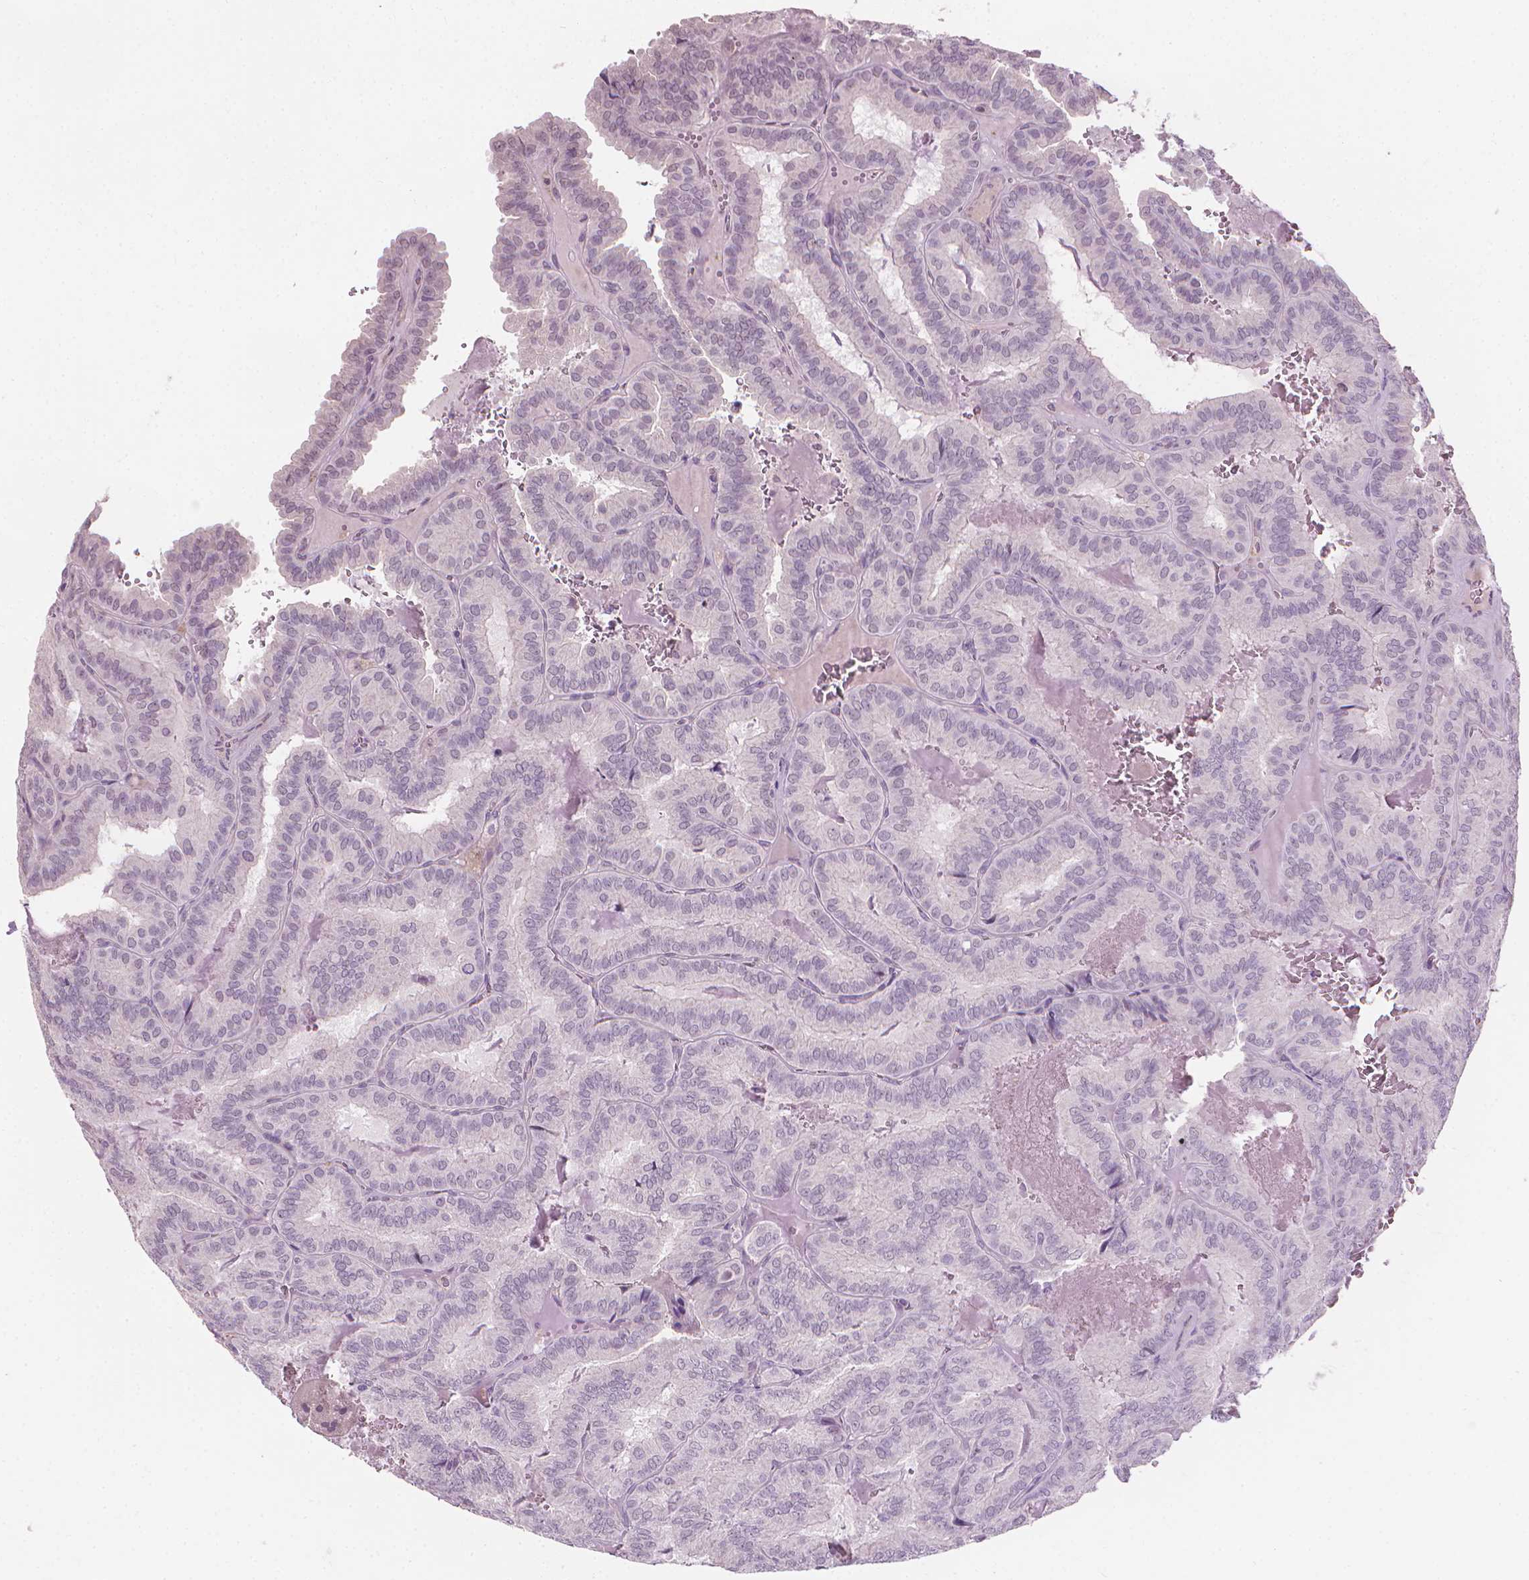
{"staining": {"intensity": "negative", "quantity": "none", "location": "none"}, "tissue": "thyroid cancer", "cell_type": "Tumor cells", "image_type": "cancer", "snomed": [{"axis": "morphology", "description": "Papillary adenocarcinoma, NOS"}, {"axis": "topography", "description": "Thyroid gland"}], "caption": "High power microscopy histopathology image of an immunohistochemistry photomicrograph of thyroid cancer, revealing no significant staining in tumor cells. The staining was performed using DAB to visualize the protein expression in brown, while the nuclei were stained in blue with hematoxylin (Magnification: 20x).", "gene": "SAXO2", "patient": {"sex": "female", "age": 75}}